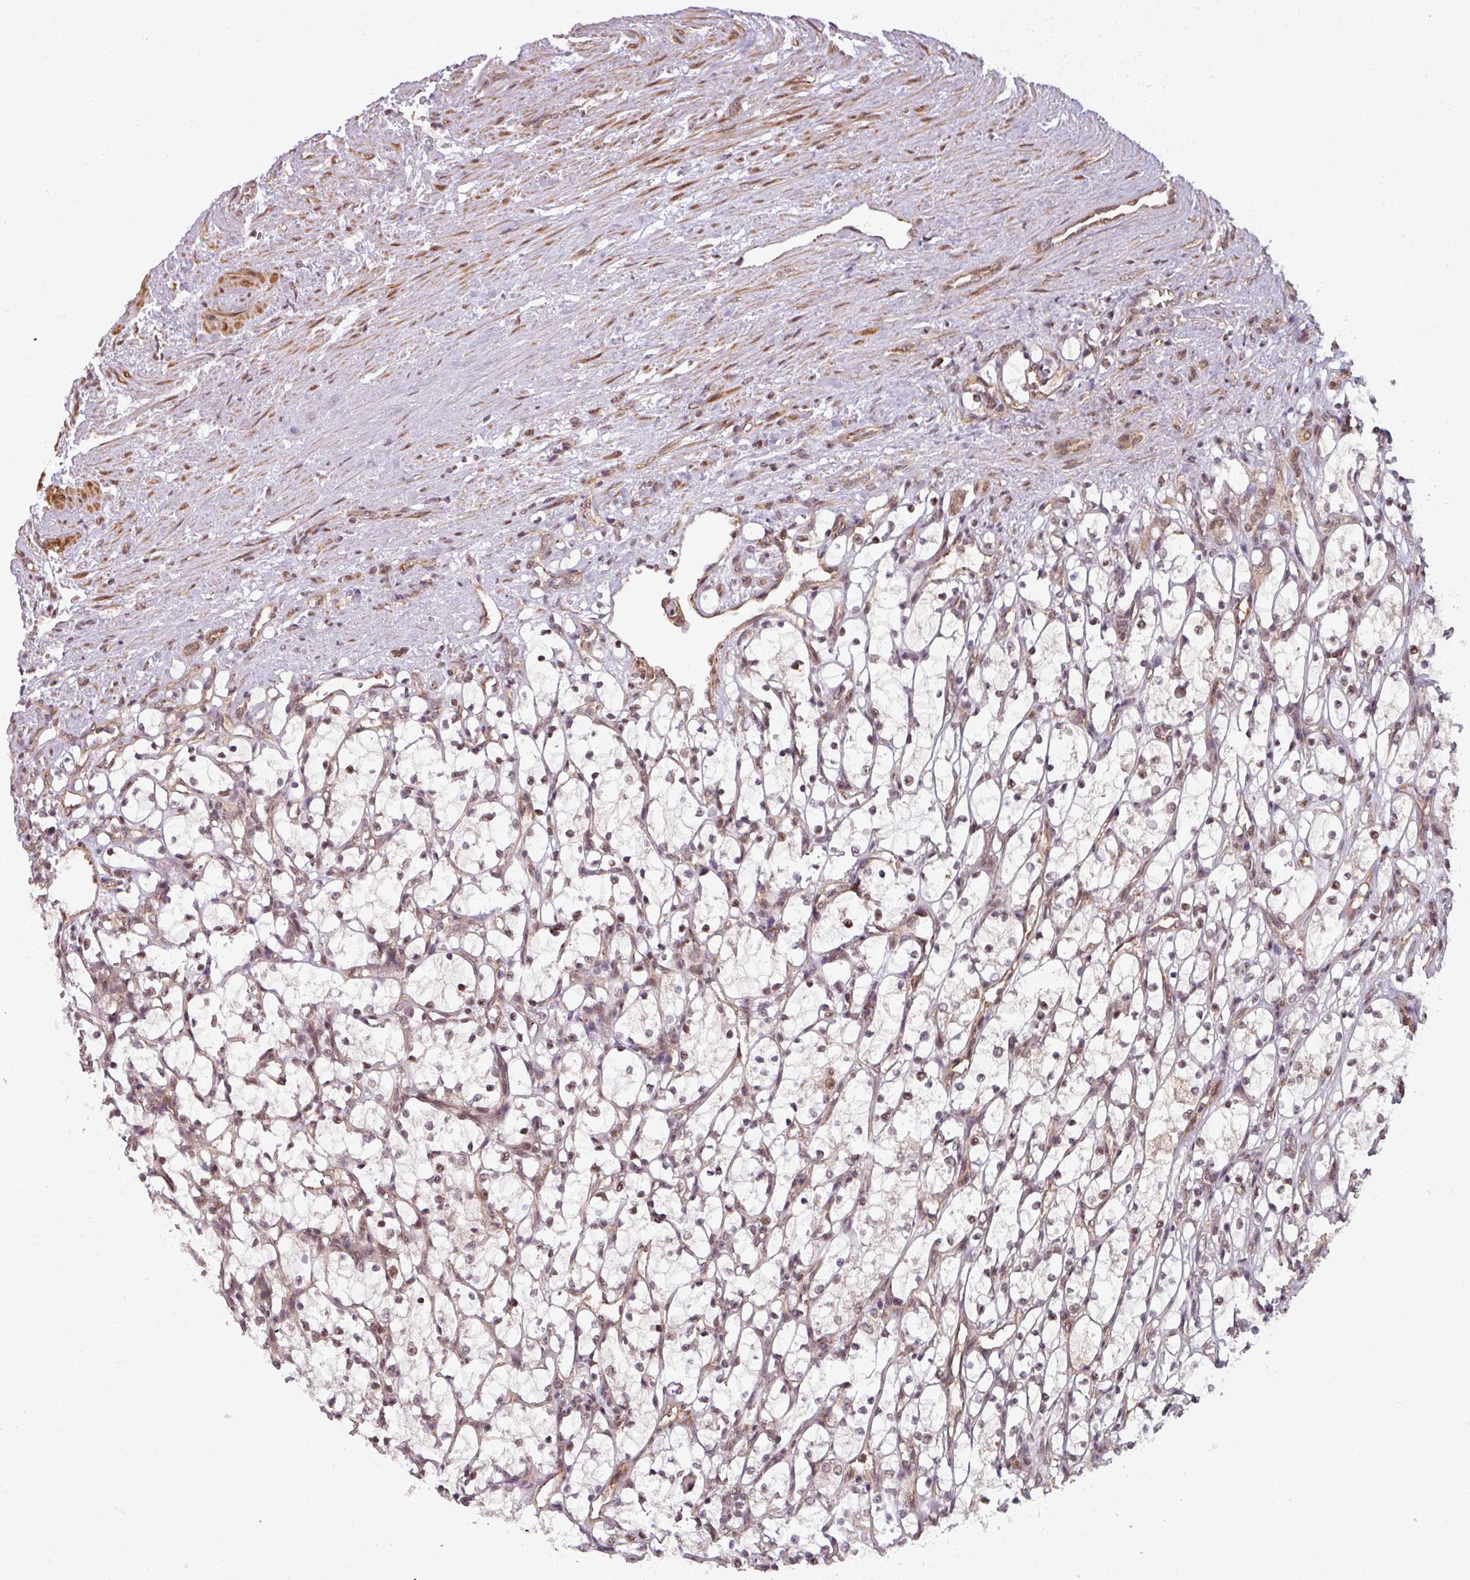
{"staining": {"intensity": "moderate", "quantity": ">75%", "location": "nuclear"}, "tissue": "renal cancer", "cell_type": "Tumor cells", "image_type": "cancer", "snomed": [{"axis": "morphology", "description": "Adenocarcinoma, NOS"}, {"axis": "topography", "description": "Kidney"}], "caption": "Immunohistochemical staining of renal adenocarcinoma reveals medium levels of moderate nuclear protein positivity in about >75% of tumor cells. (DAB IHC, brown staining for protein, blue staining for nuclei).", "gene": "SWI5", "patient": {"sex": "female", "age": 69}}